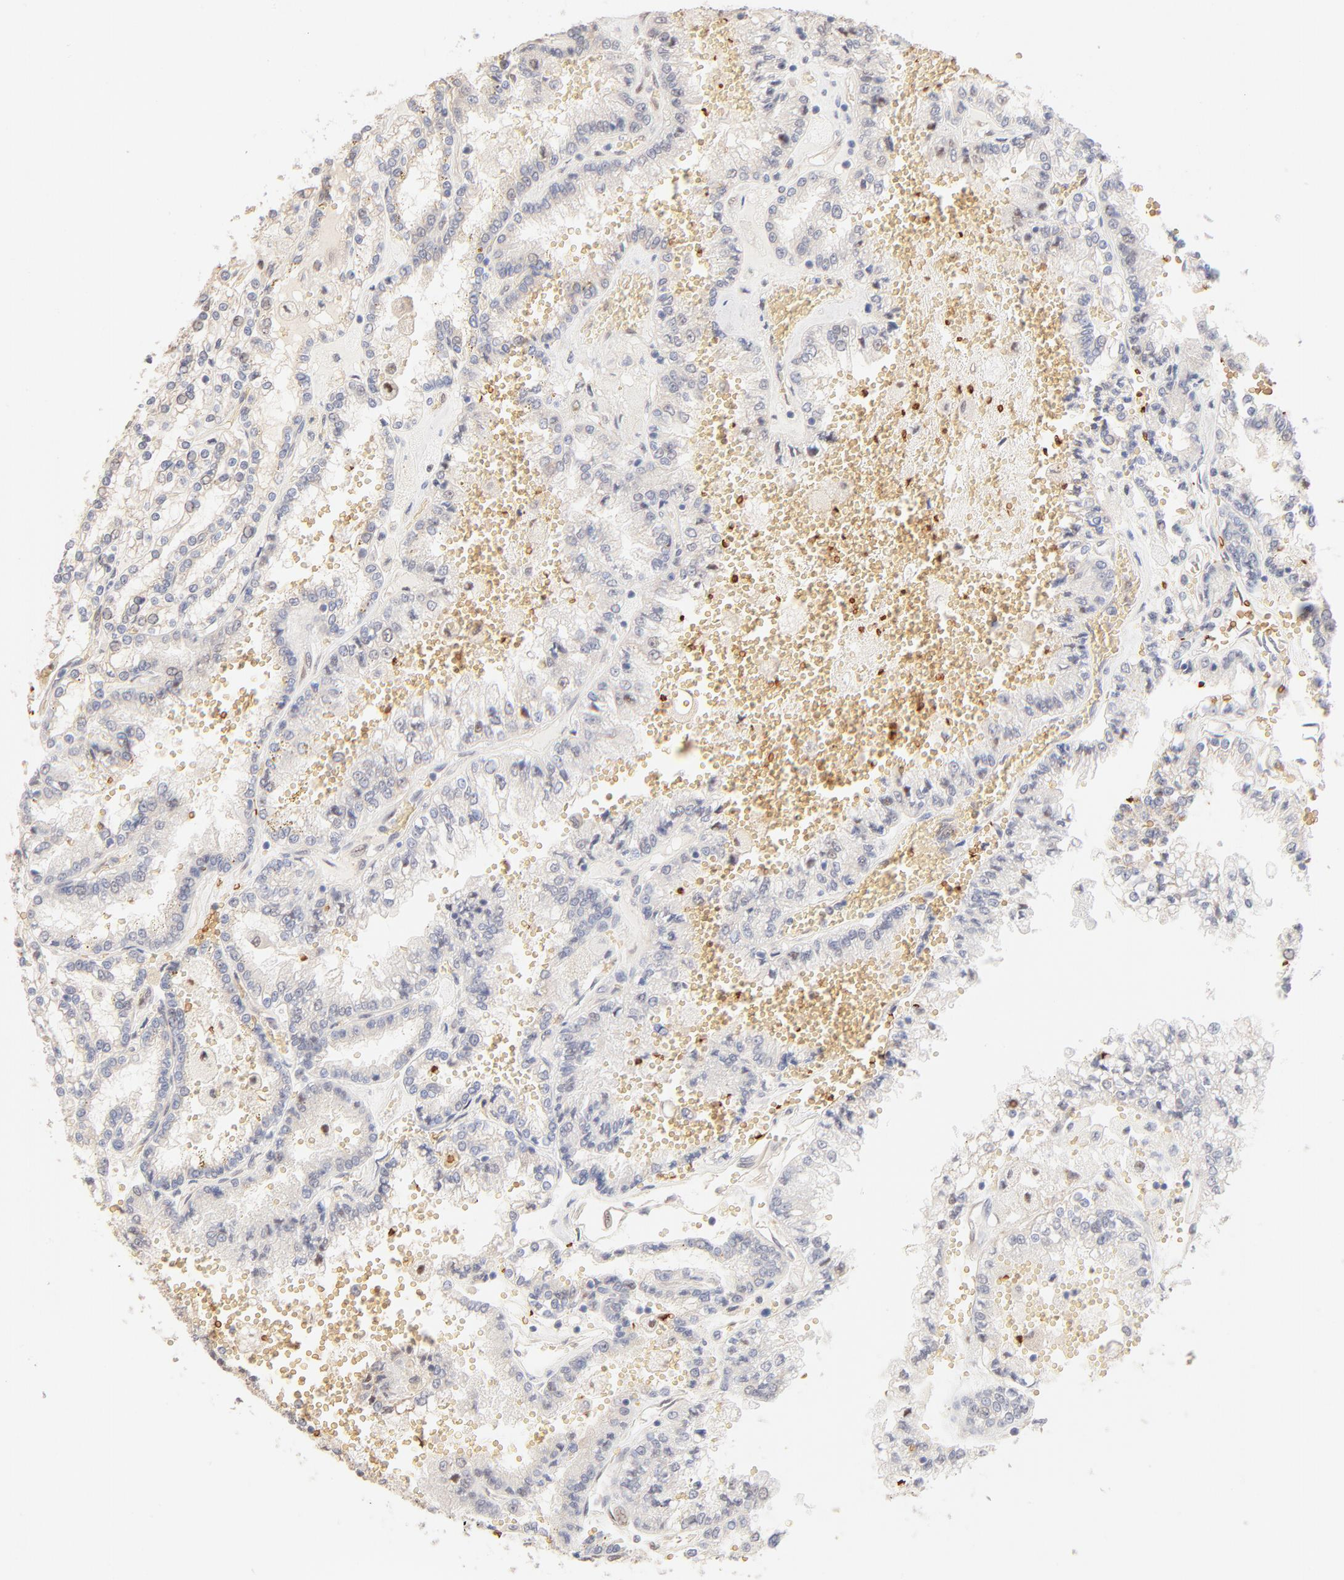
{"staining": {"intensity": "negative", "quantity": "none", "location": "none"}, "tissue": "renal cancer", "cell_type": "Tumor cells", "image_type": "cancer", "snomed": [{"axis": "morphology", "description": "Adenocarcinoma, NOS"}, {"axis": "topography", "description": "Kidney"}], "caption": "Immunohistochemistry of human adenocarcinoma (renal) demonstrates no positivity in tumor cells.", "gene": "SPTB", "patient": {"sex": "female", "age": 56}}